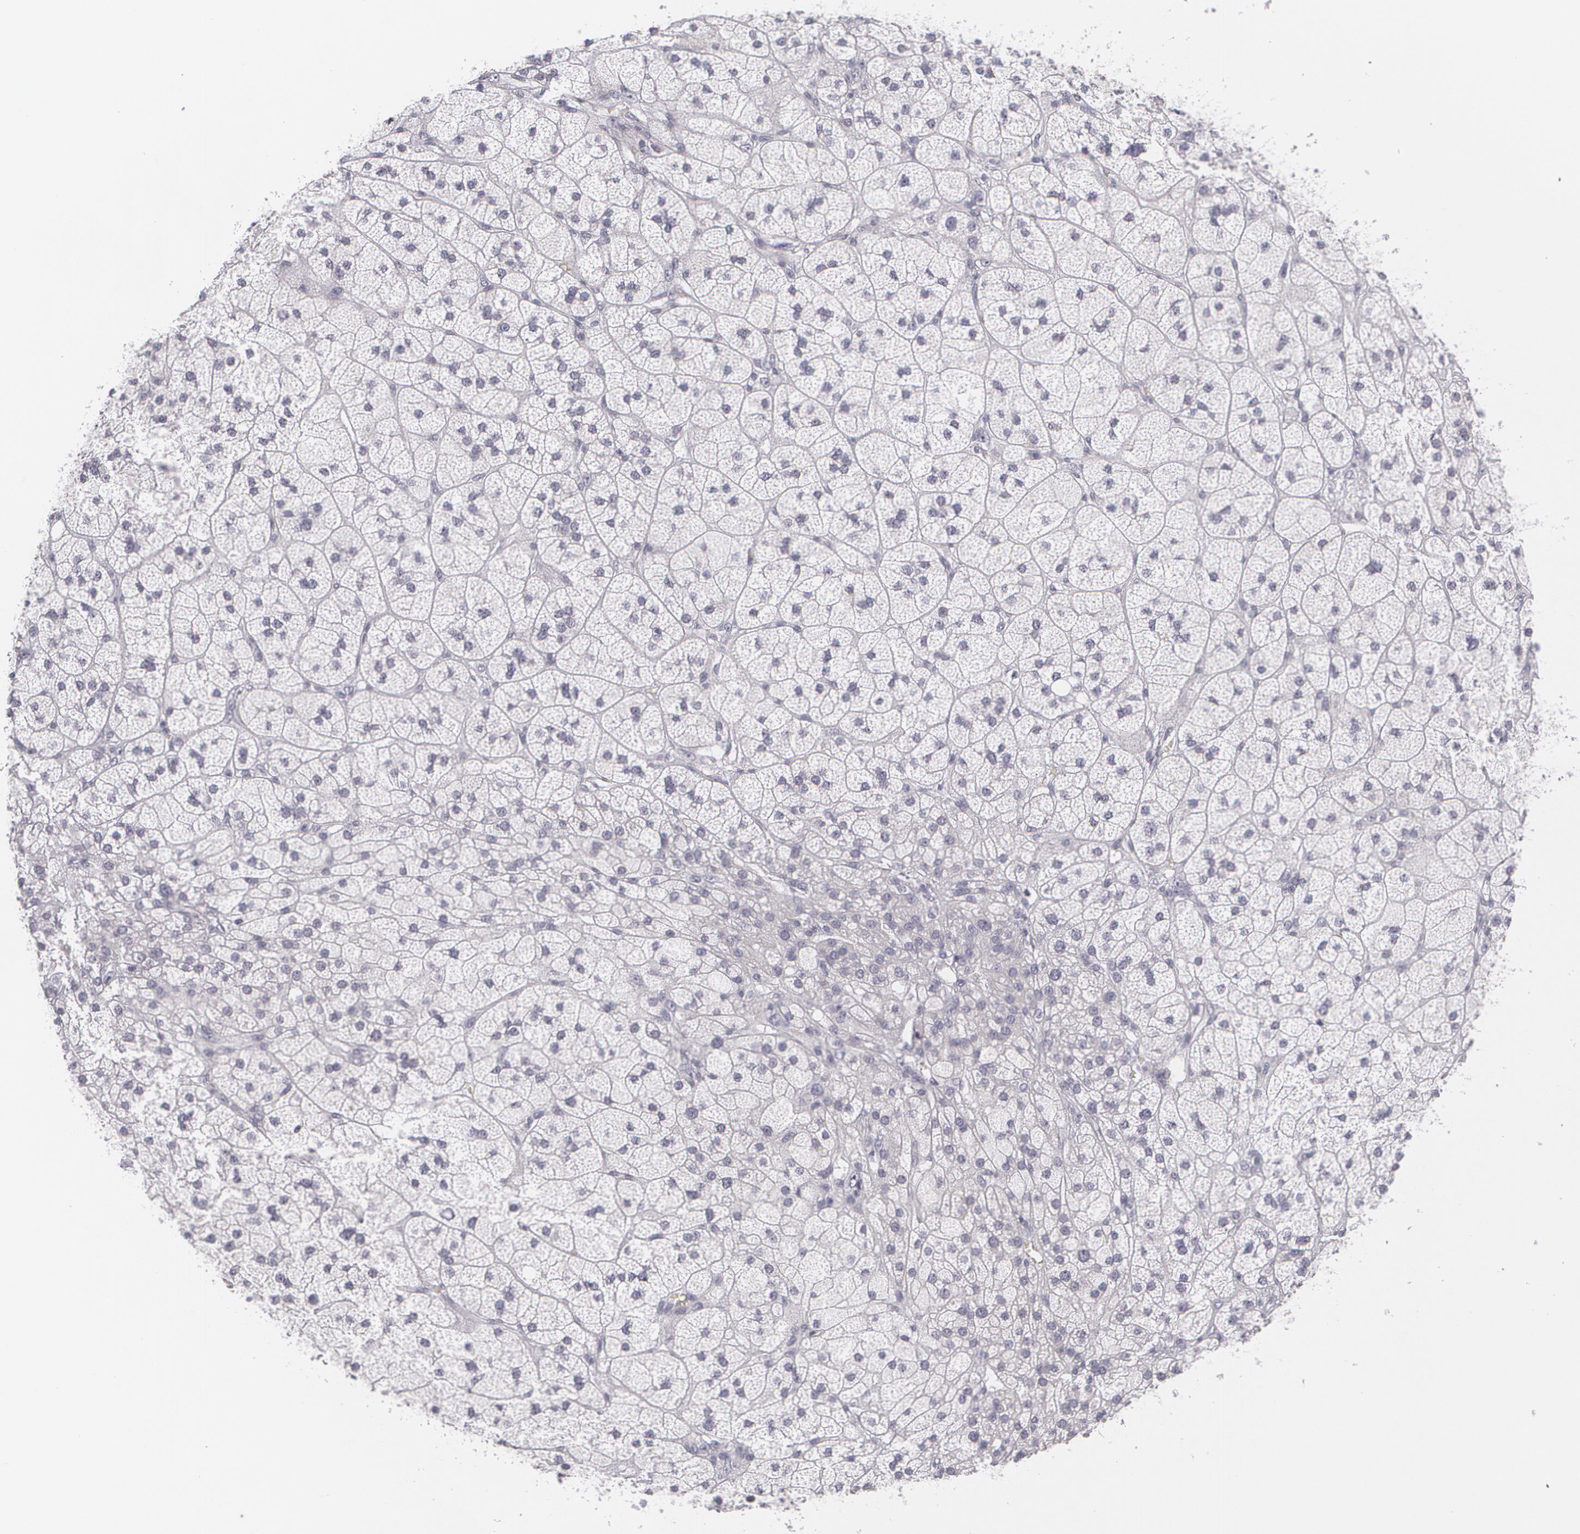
{"staining": {"intensity": "negative", "quantity": "none", "location": "none"}, "tissue": "adrenal gland", "cell_type": "Glandular cells", "image_type": "normal", "snomed": [{"axis": "morphology", "description": "Normal tissue, NOS"}, {"axis": "topography", "description": "Adrenal gland"}], "caption": "Immunohistochemistry of benign adrenal gland shows no expression in glandular cells. (Stains: DAB immunohistochemistry with hematoxylin counter stain, Microscopy: brightfield microscopy at high magnification).", "gene": "MBNL3", "patient": {"sex": "female", "age": 60}}